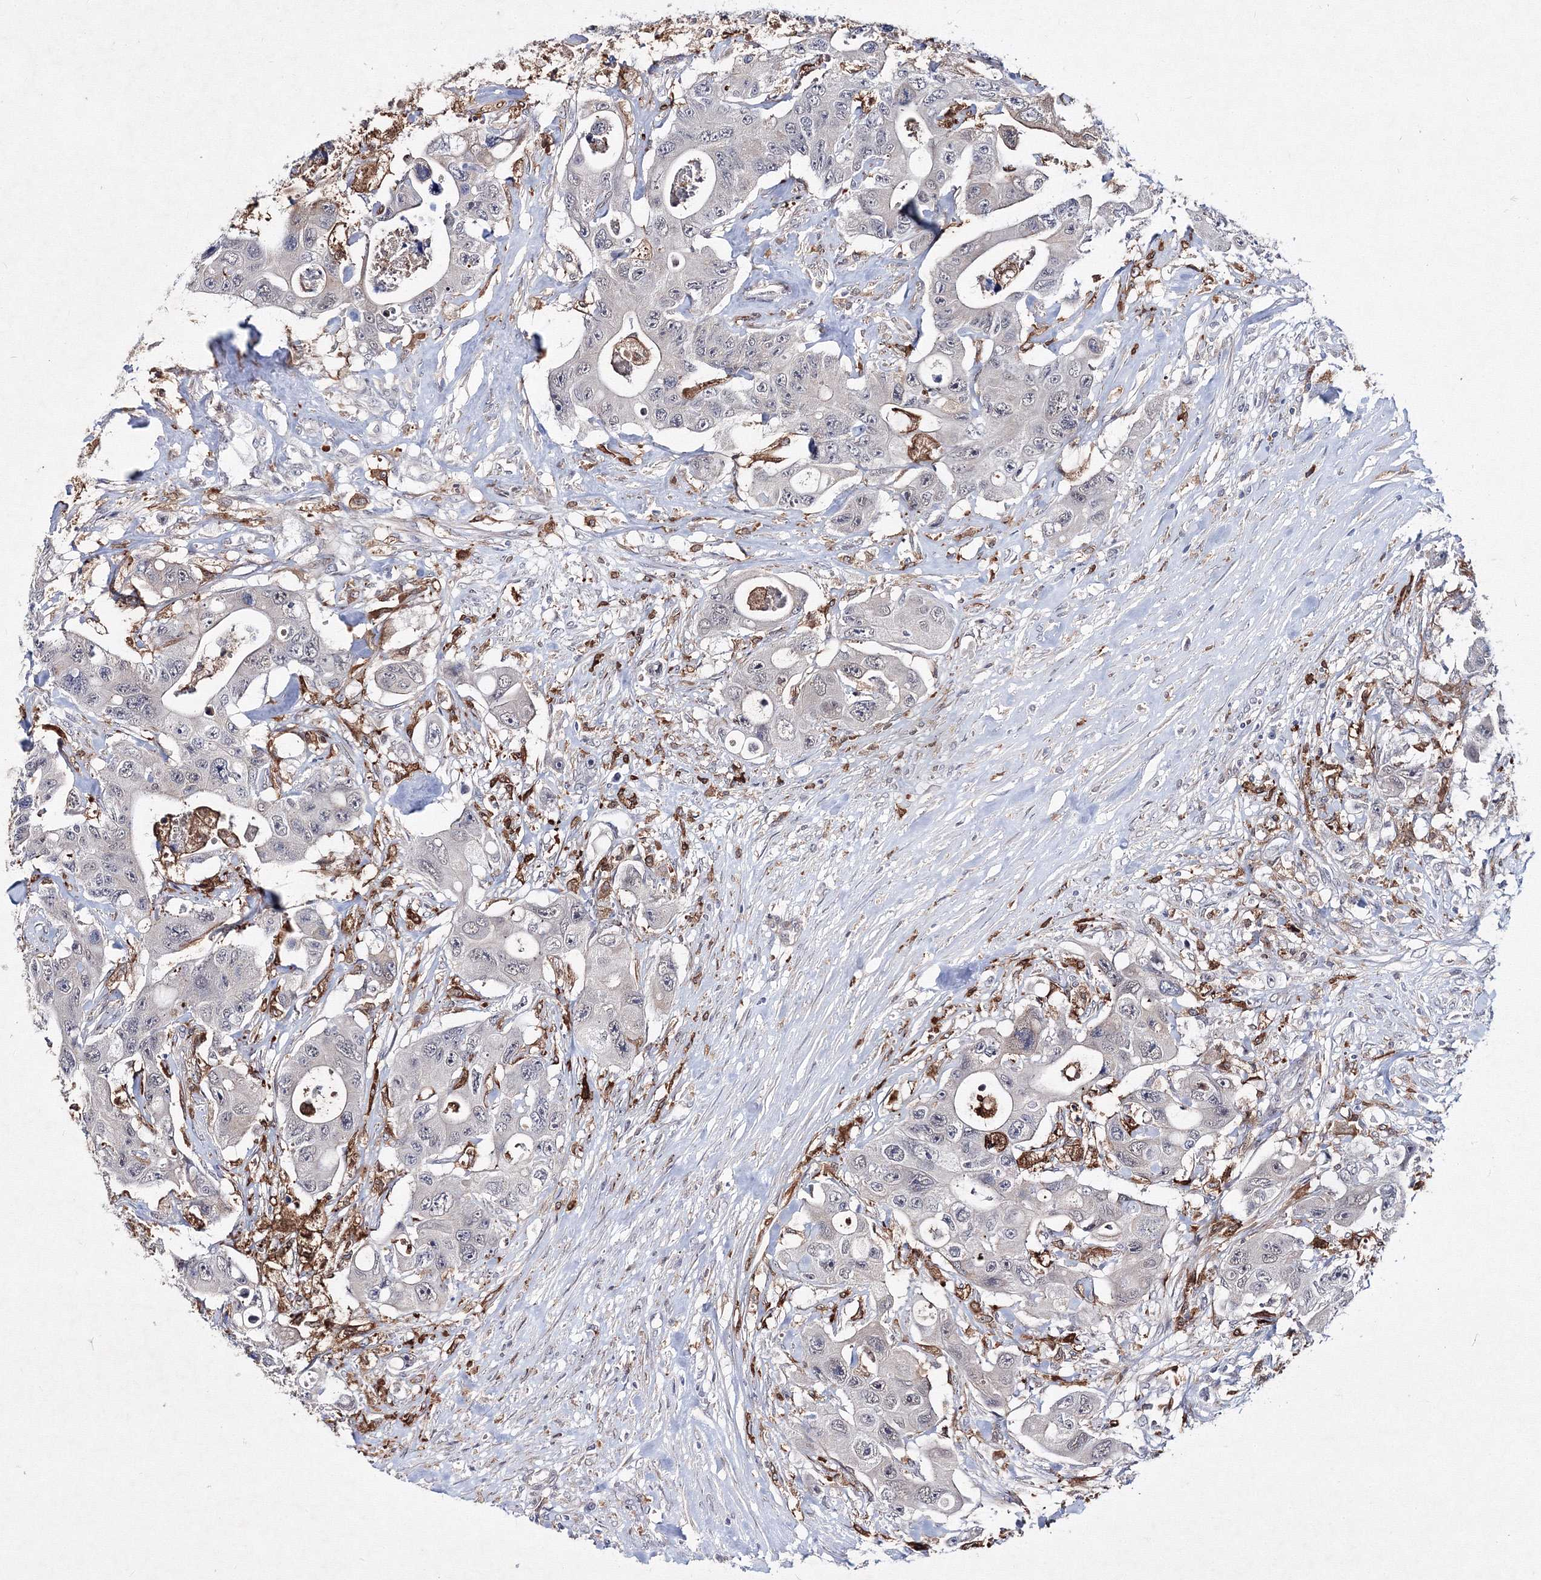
{"staining": {"intensity": "negative", "quantity": "none", "location": "none"}, "tissue": "colorectal cancer", "cell_type": "Tumor cells", "image_type": "cancer", "snomed": [{"axis": "morphology", "description": "Adenocarcinoma, NOS"}, {"axis": "topography", "description": "Colon"}], "caption": "The image shows no significant positivity in tumor cells of colorectal adenocarcinoma.", "gene": "C11orf52", "patient": {"sex": "female", "age": 46}}